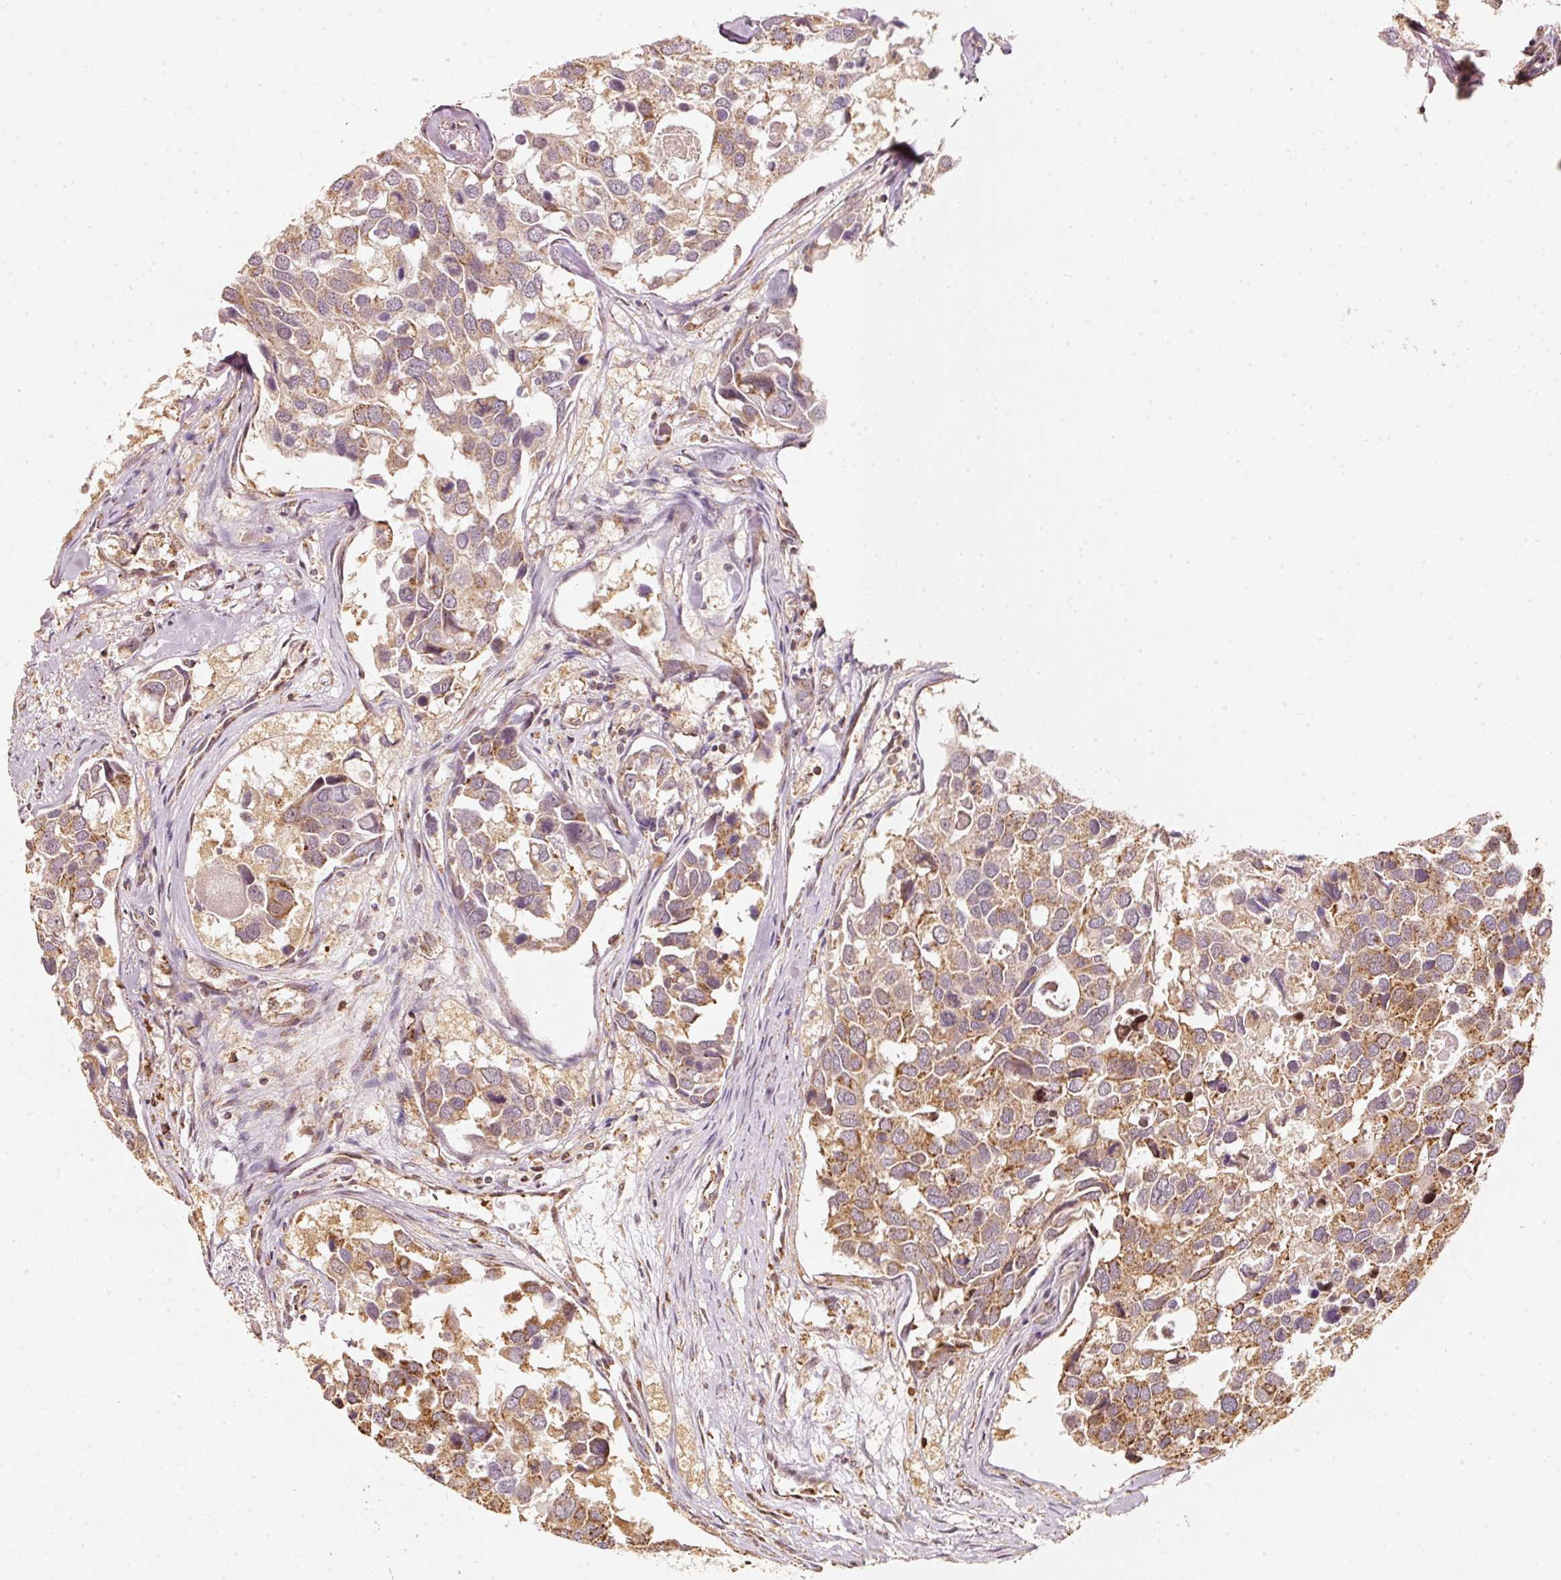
{"staining": {"intensity": "moderate", "quantity": ">75%", "location": "cytoplasmic/membranous"}, "tissue": "breast cancer", "cell_type": "Tumor cells", "image_type": "cancer", "snomed": [{"axis": "morphology", "description": "Duct carcinoma"}, {"axis": "topography", "description": "Breast"}], "caption": "Tumor cells display moderate cytoplasmic/membranous expression in approximately >75% of cells in invasive ductal carcinoma (breast). (DAB (3,3'-diaminobenzidine) IHC with brightfield microscopy, high magnification).", "gene": "RAB35", "patient": {"sex": "female", "age": 83}}